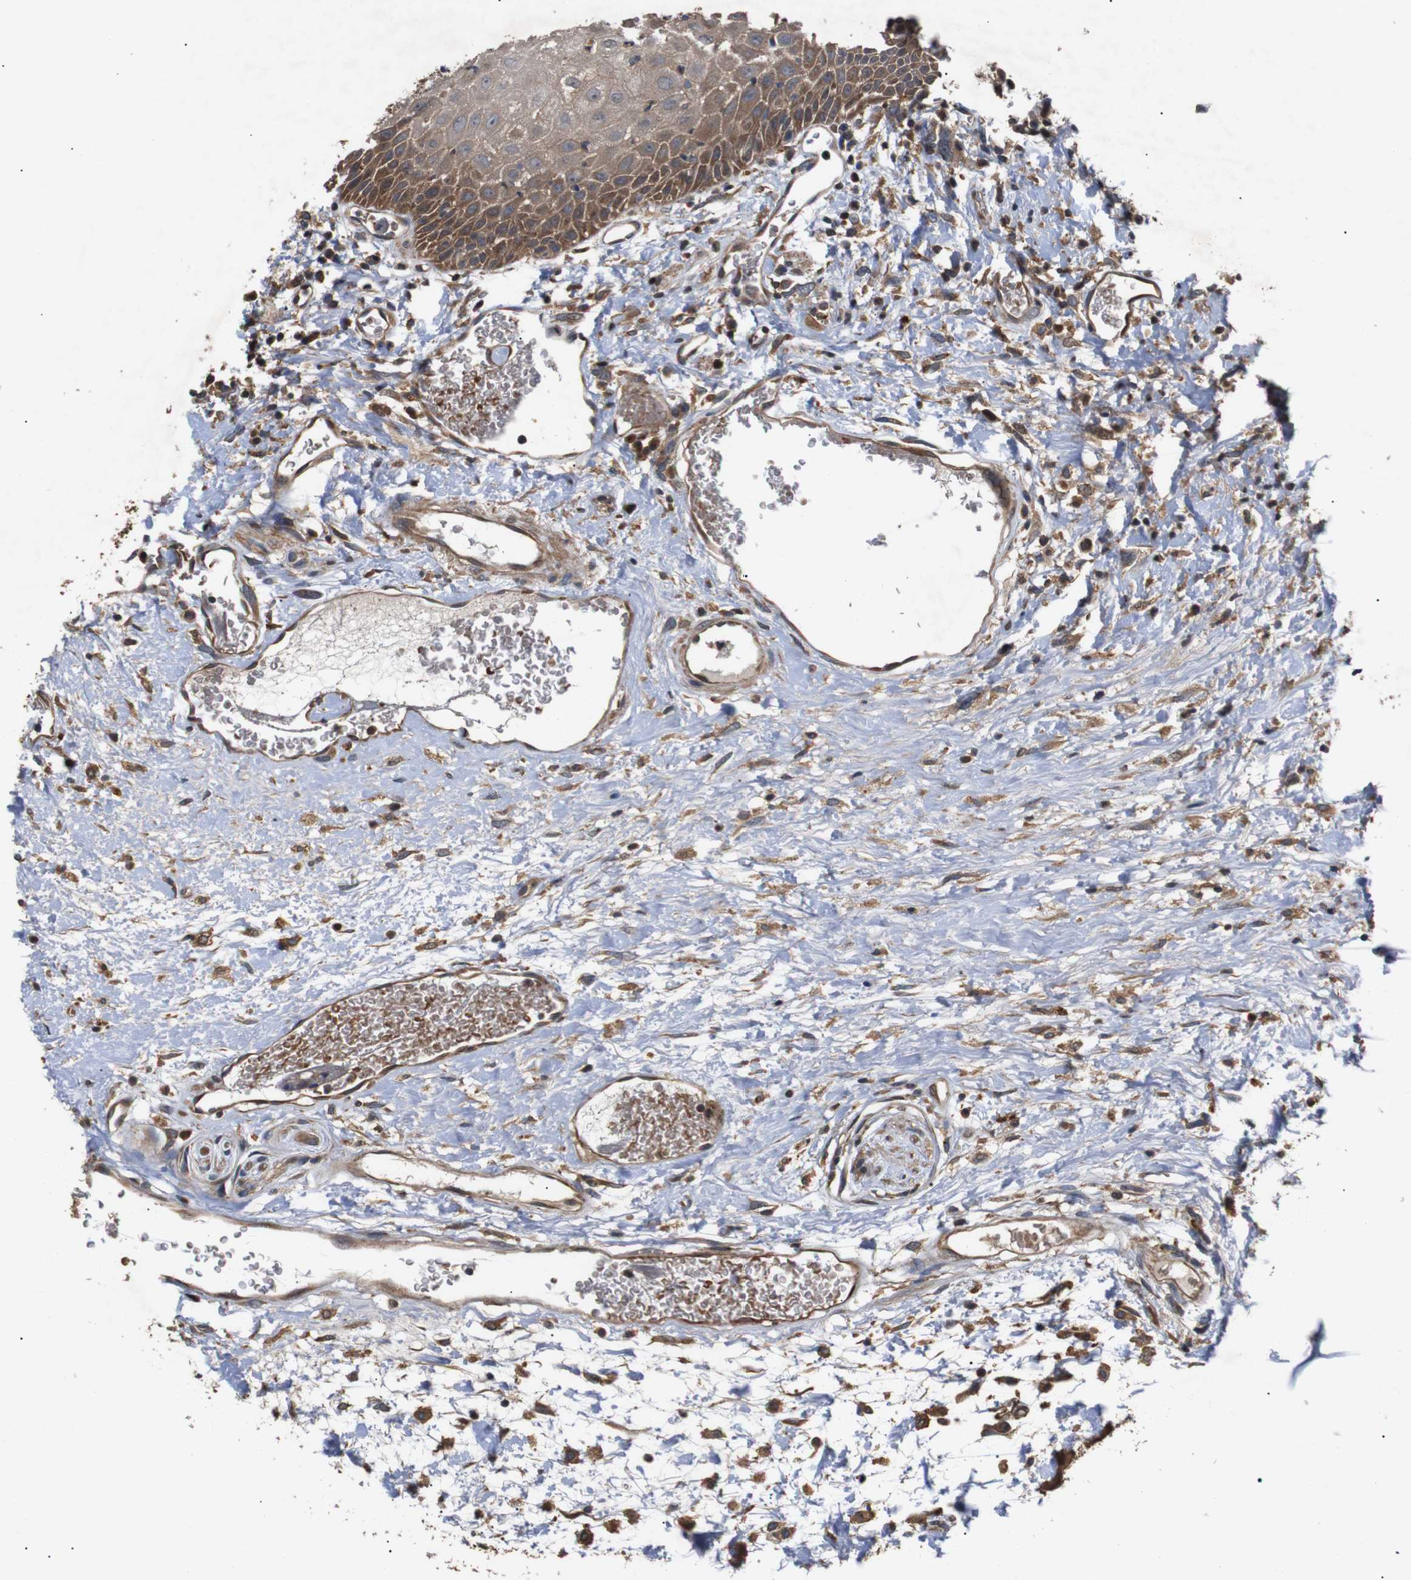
{"staining": {"intensity": "strong", "quantity": ">75%", "location": "cytoplasmic/membranous"}, "tissue": "head and neck cancer", "cell_type": "Tumor cells", "image_type": "cancer", "snomed": [{"axis": "morphology", "description": "Normal tissue, NOS"}, {"axis": "morphology", "description": "Squamous cell carcinoma, NOS"}, {"axis": "topography", "description": "Cartilage tissue"}, {"axis": "topography", "description": "Head-Neck"}], "caption": "Strong cytoplasmic/membranous staining for a protein is present in approximately >75% of tumor cells of head and neck cancer (squamous cell carcinoma) using immunohistochemistry (IHC).", "gene": "DDR1", "patient": {"sex": "male", "age": 62}}